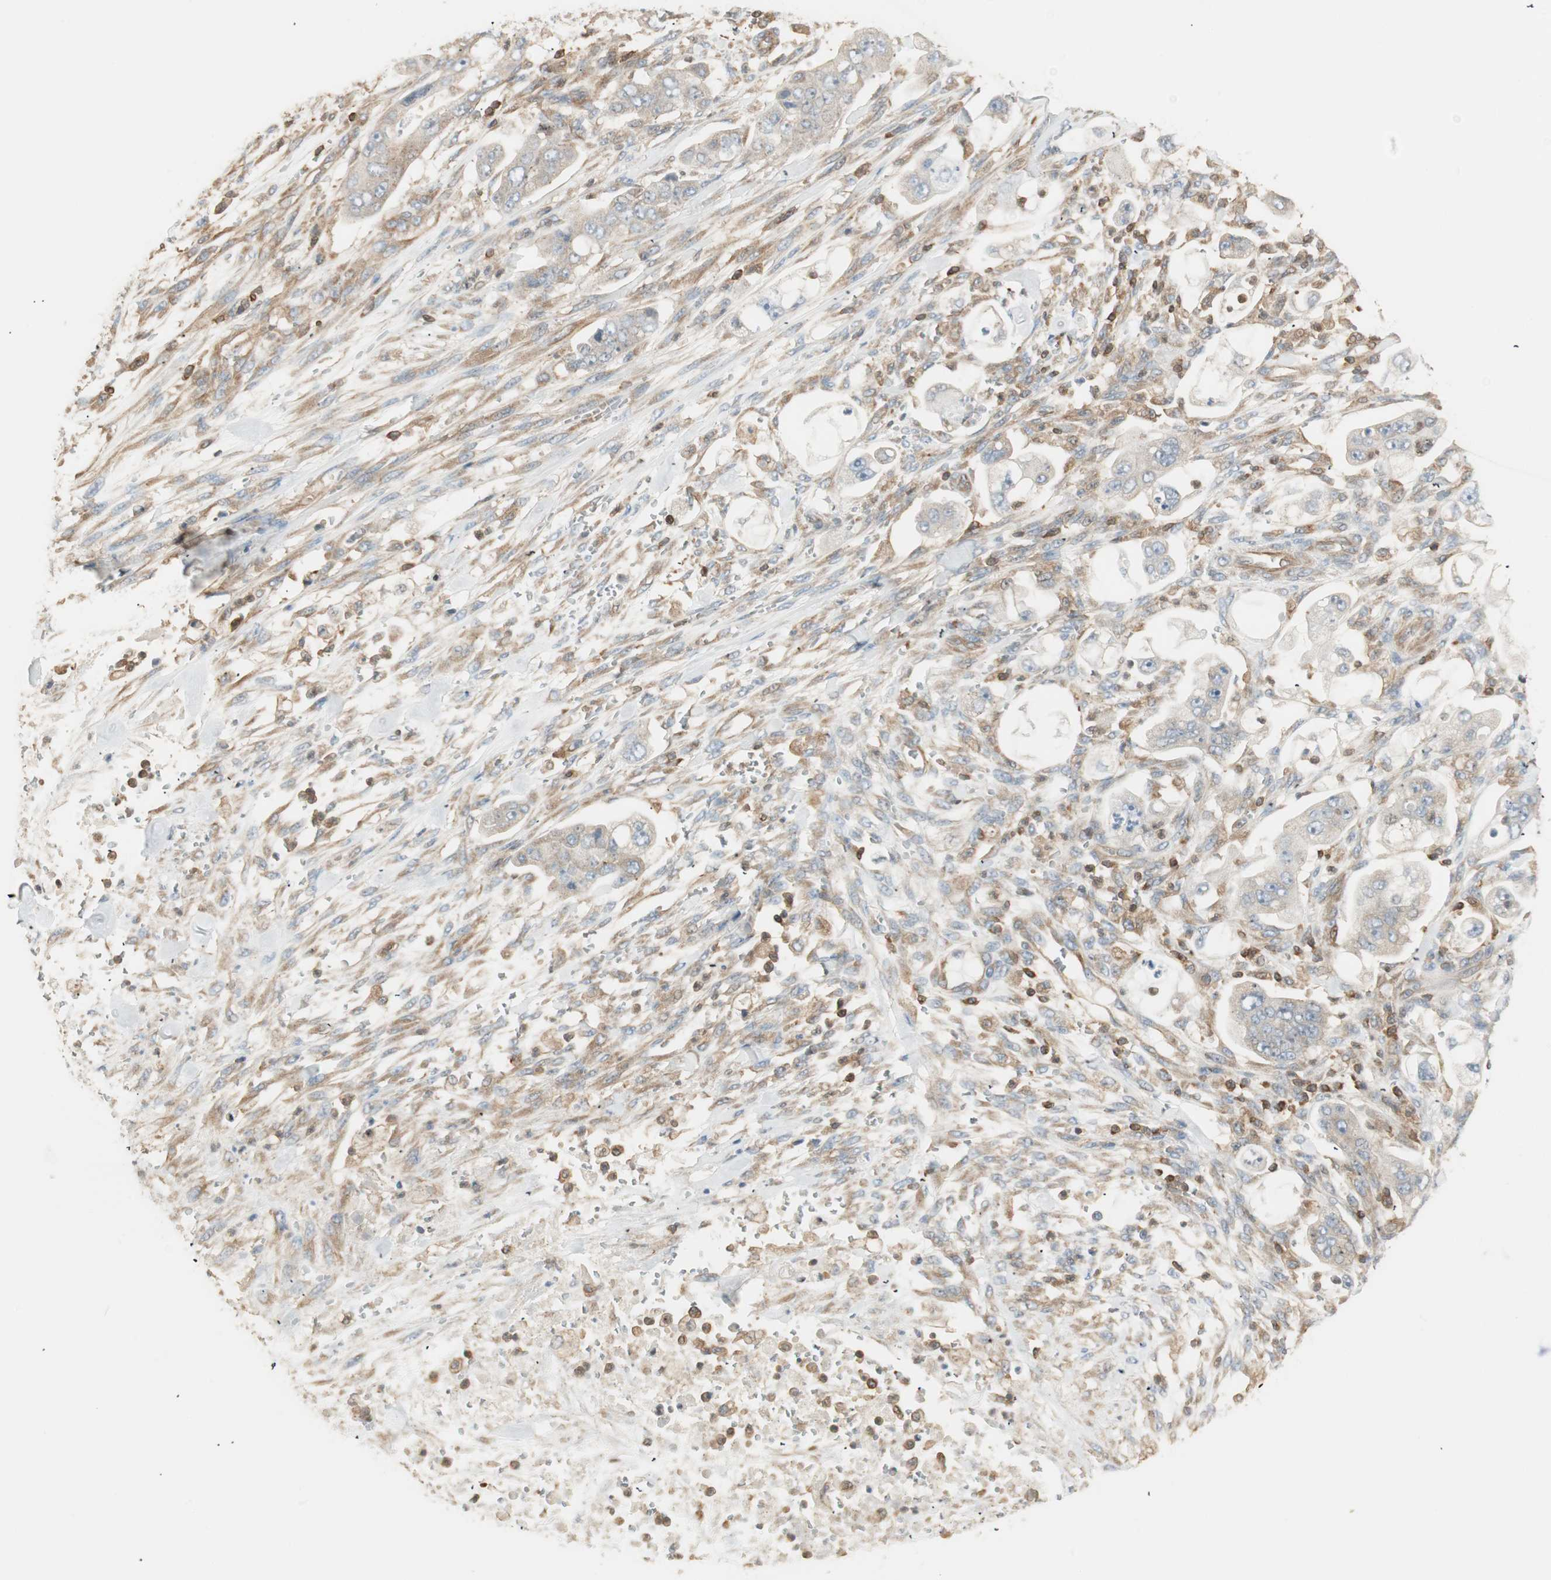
{"staining": {"intensity": "weak", "quantity": "25%-75%", "location": "cytoplasmic/membranous"}, "tissue": "stomach cancer", "cell_type": "Tumor cells", "image_type": "cancer", "snomed": [{"axis": "morphology", "description": "Adenocarcinoma, NOS"}, {"axis": "topography", "description": "Stomach"}], "caption": "Immunohistochemistry staining of stomach adenocarcinoma, which reveals low levels of weak cytoplasmic/membranous staining in about 25%-75% of tumor cells indicating weak cytoplasmic/membranous protein staining. The staining was performed using DAB (brown) for protein detection and nuclei were counterstained in hematoxylin (blue).", "gene": "CRLF3", "patient": {"sex": "male", "age": 62}}